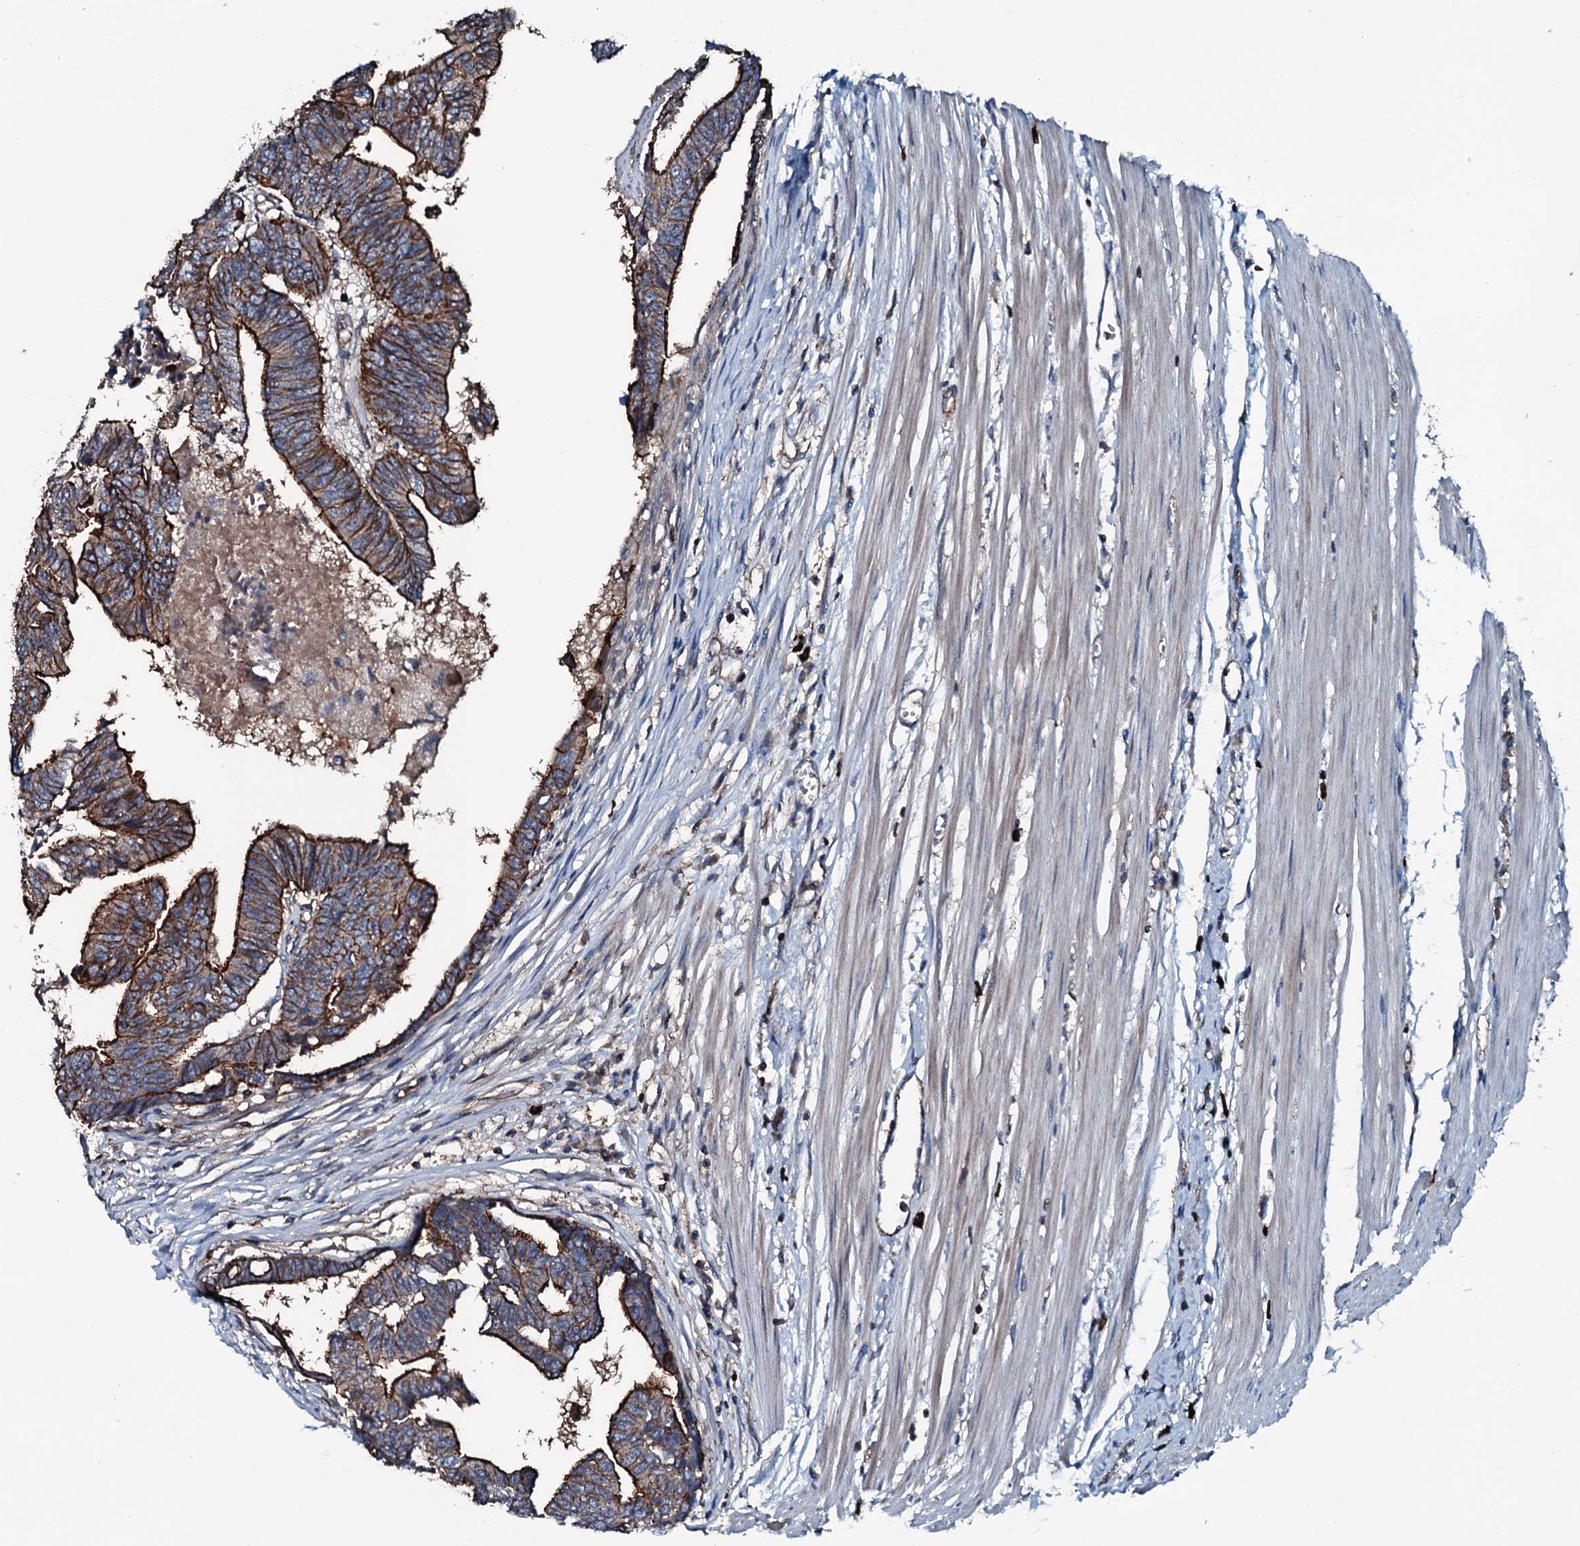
{"staining": {"intensity": "strong", "quantity": ">75%", "location": "cytoplasmic/membranous"}, "tissue": "colorectal cancer", "cell_type": "Tumor cells", "image_type": "cancer", "snomed": [{"axis": "morphology", "description": "Adenocarcinoma, NOS"}, {"axis": "topography", "description": "Rectum"}], "caption": "IHC micrograph of human colorectal cancer stained for a protein (brown), which demonstrates high levels of strong cytoplasmic/membranous positivity in about >75% of tumor cells.", "gene": "SLC25A38", "patient": {"sex": "female", "age": 65}}